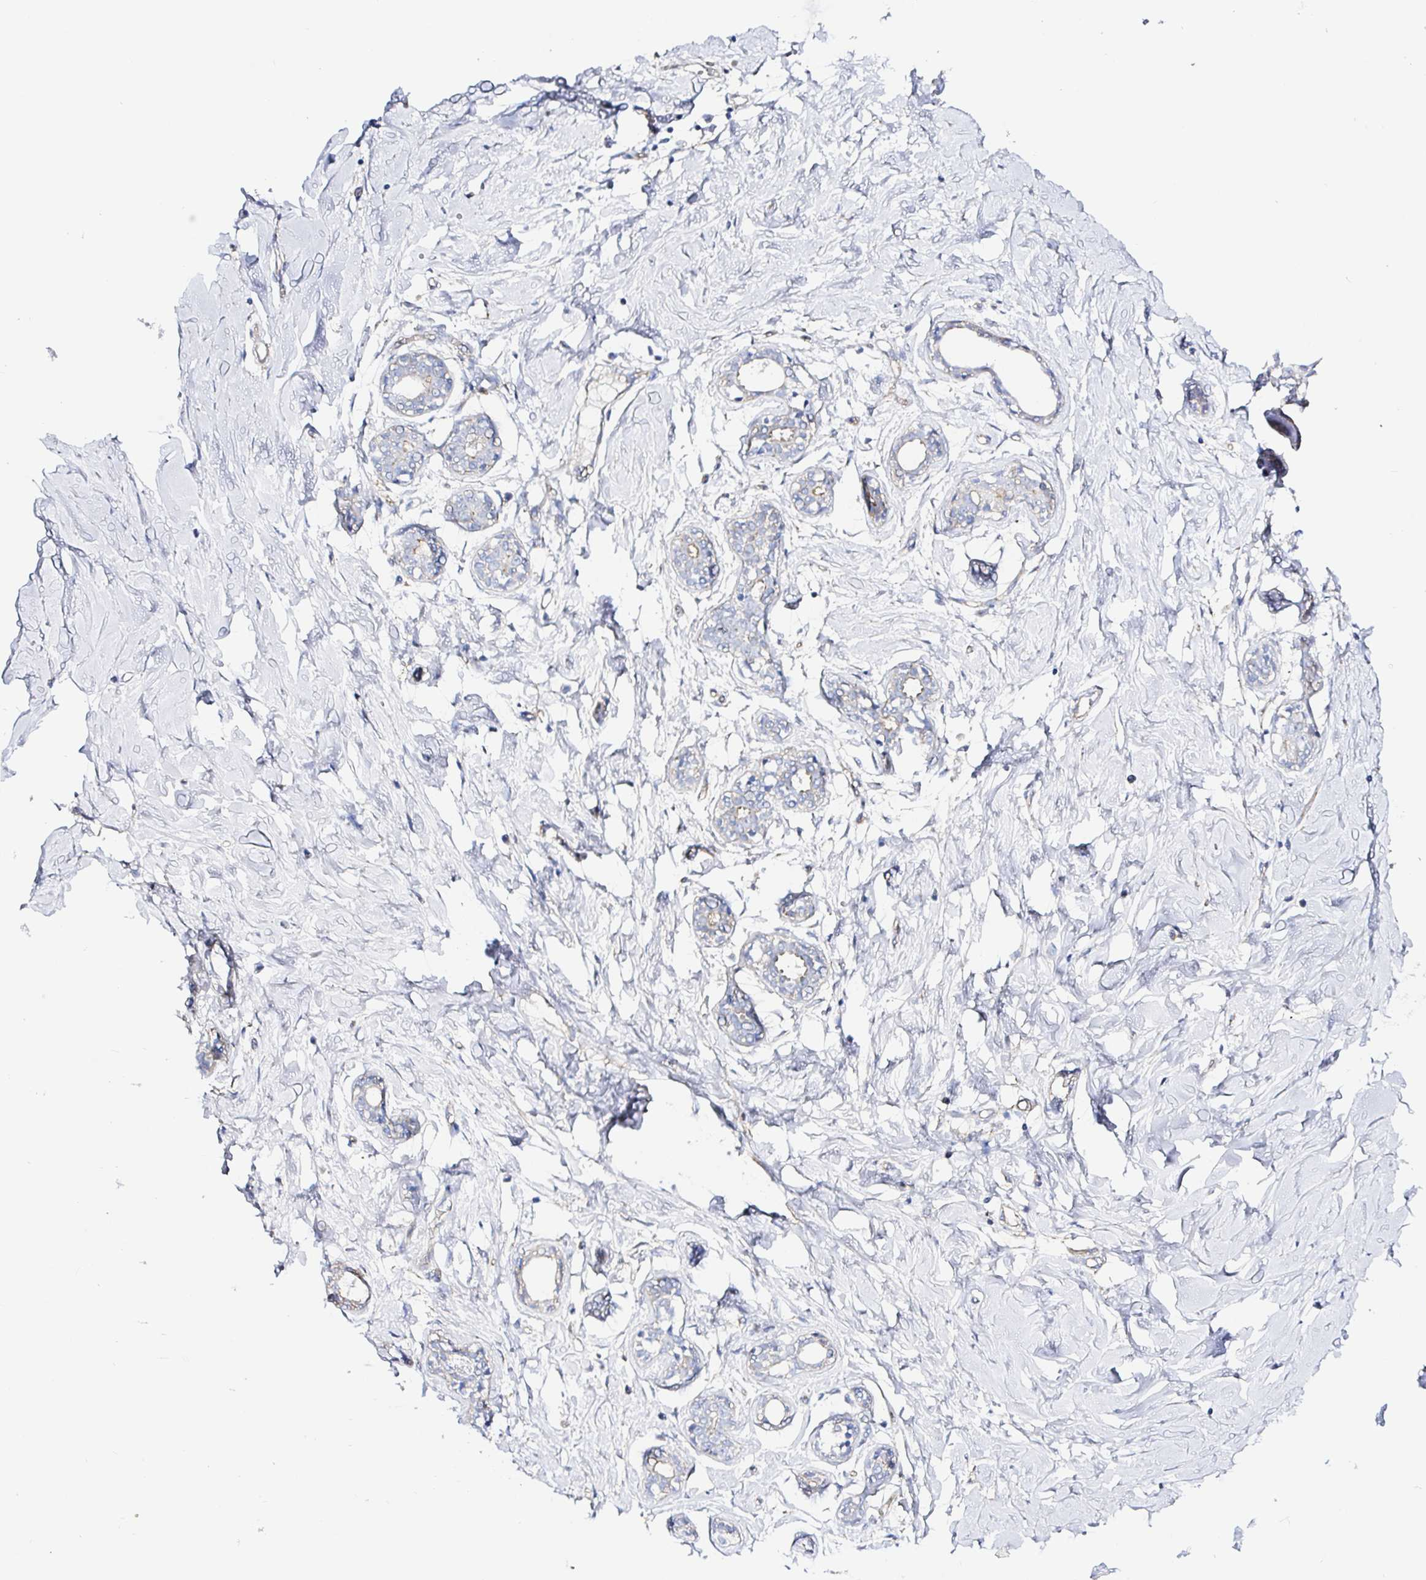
{"staining": {"intensity": "negative", "quantity": "none", "location": "none"}, "tissue": "breast", "cell_type": "Adipocytes", "image_type": "normal", "snomed": [{"axis": "morphology", "description": "Normal tissue, NOS"}, {"axis": "topography", "description": "Breast"}], "caption": "Adipocytes show no significant staining in benign breast.", "gene": "ARL4D", "patient": {"sex": "female", "age": 27}}